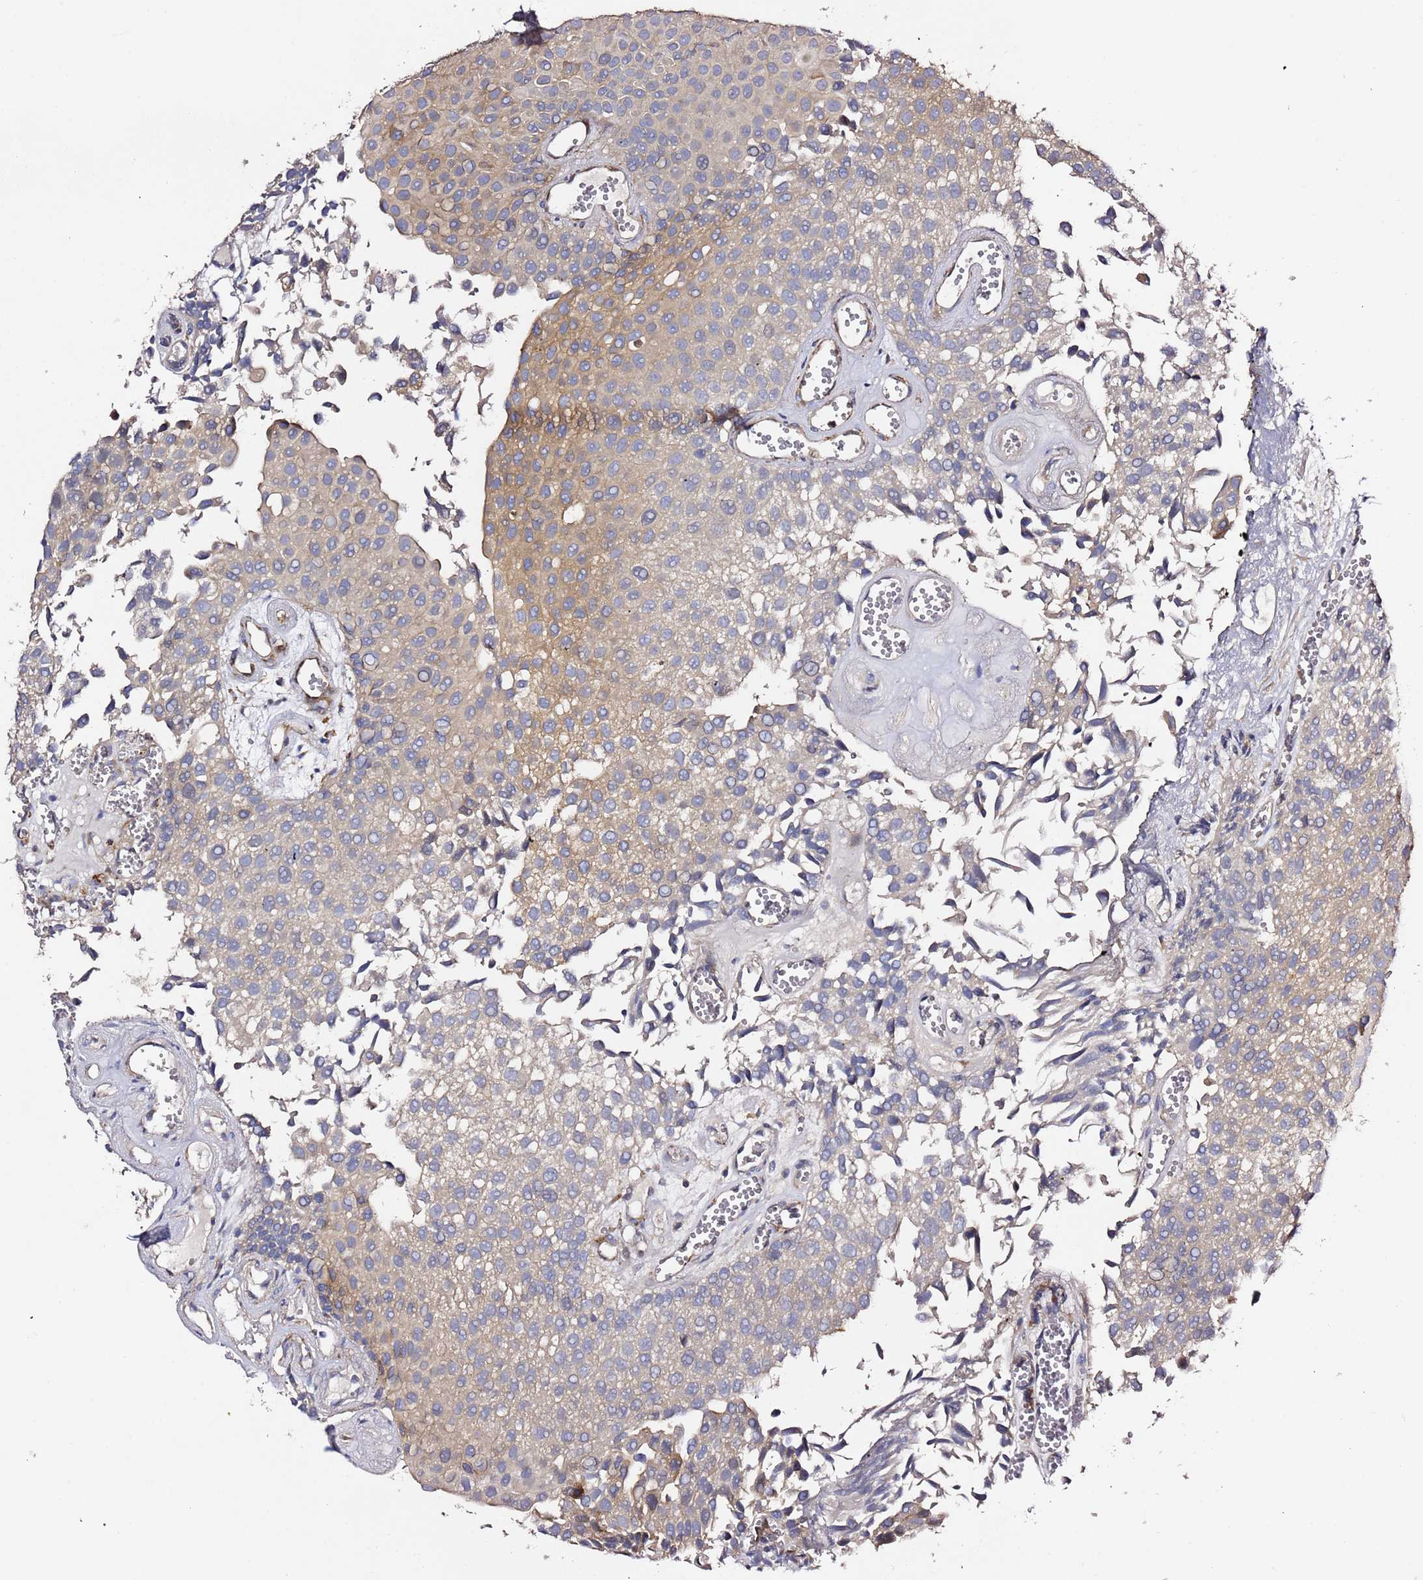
{"staining": {"intensity": "weak", "quantity": "25%-75%", "location": "cytoplasmic/membranous"}, "tissue": "urothelial cancer", "cell_type": "Tumor cells", "image_type": "cancer", "snomed": [{"axis": "morphology", "description": "Urothelial carcinoma, Low grade"}, {"axis": "topography", "description": "Urinary bladder"}], "caption": "This photomicrograph exhibits urothelial cancer stained with immunohistochemistry to label a protein in brown. The cytoplasmic/membranous of tumor cells show weak positivity for the protein. Nuclei are counter-stained blue.", "gene": "HSD17B7", "patient": {"sex": "male", "age": 88}}